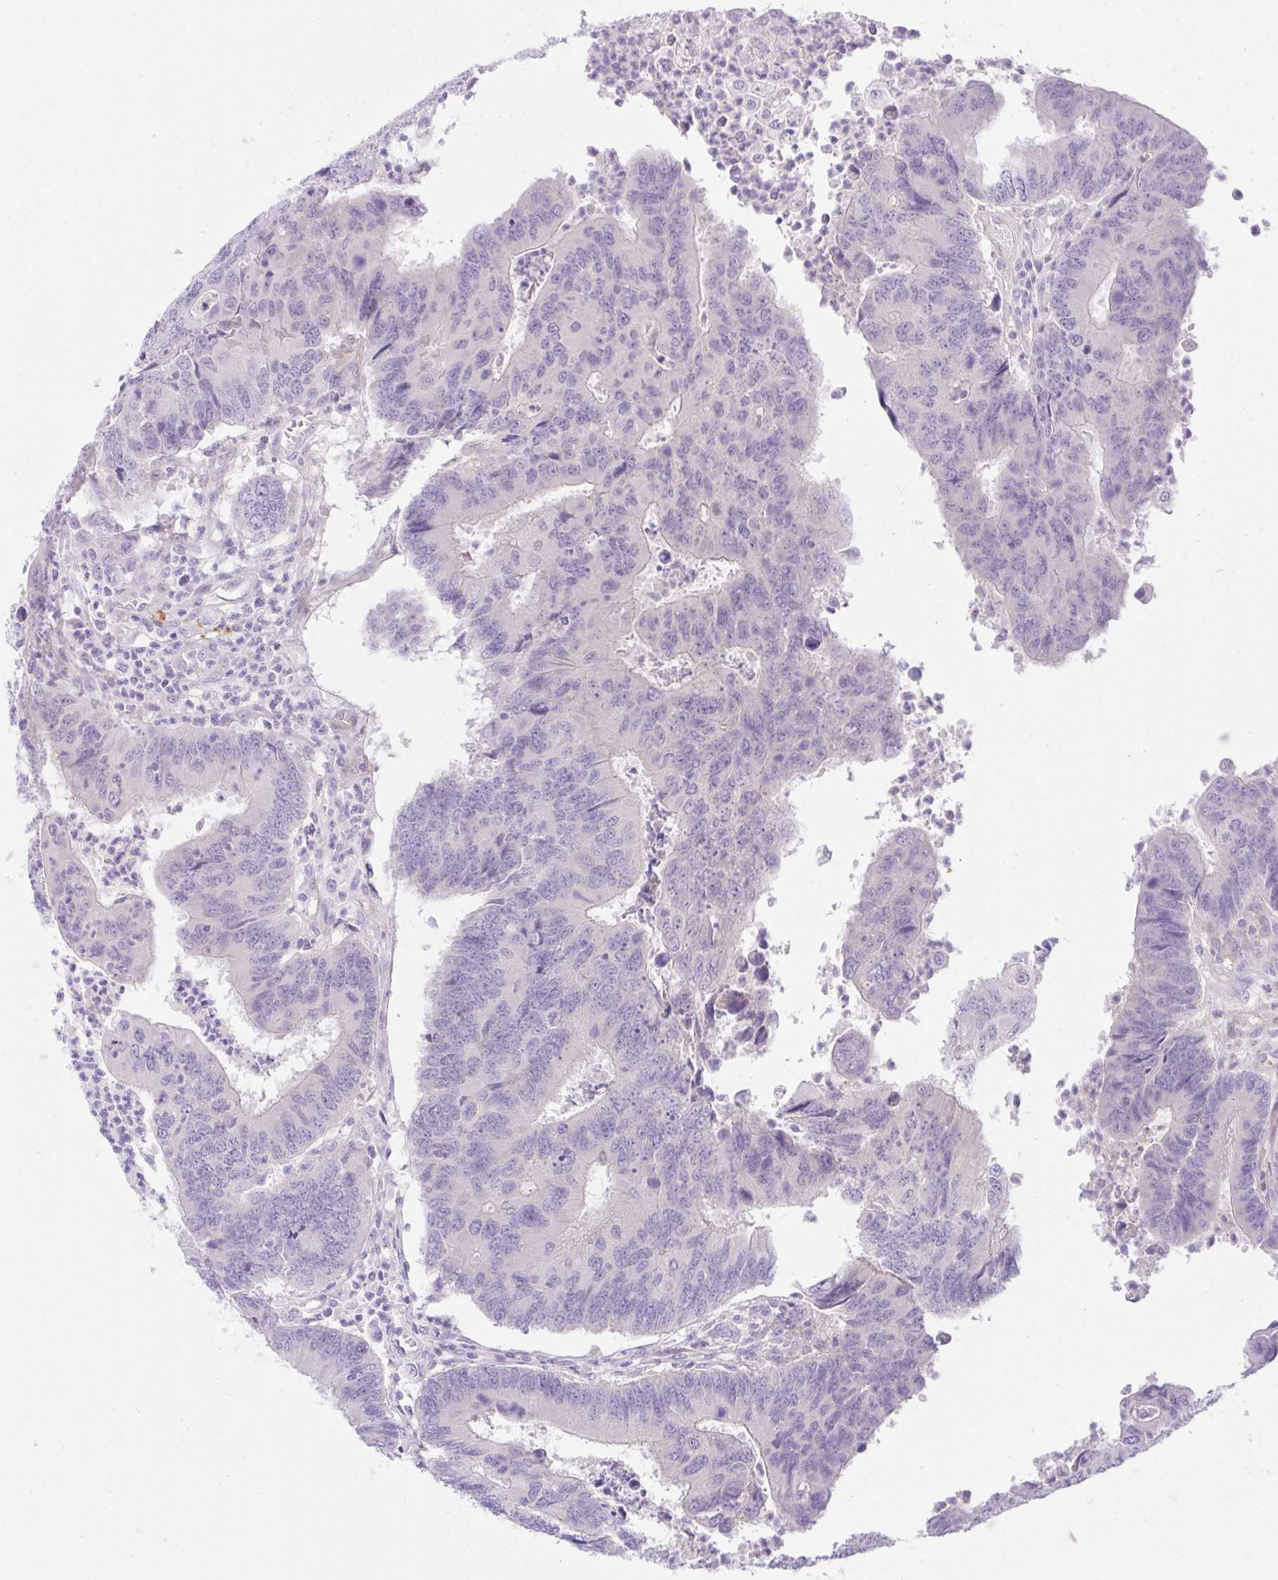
{"staining": {"intensity": "negative", "quantity": "none", "location": "none"}, "tissue": "colorectal cancer", "cell_type": "Tumor cells", "image_type": "cancer", "snomed": [{"axis": "morphology", "description": "Adenocarcinoma, NOS"}, {"axis": "topography", "description": "Colon"}], "caption": "Immunohistochemical staining of human colorectal adenocarcinoma demonstrates no significant staining in tumor cells.", "gene": "ZNF101", "patient": {"sex": "female", "age": 67}}